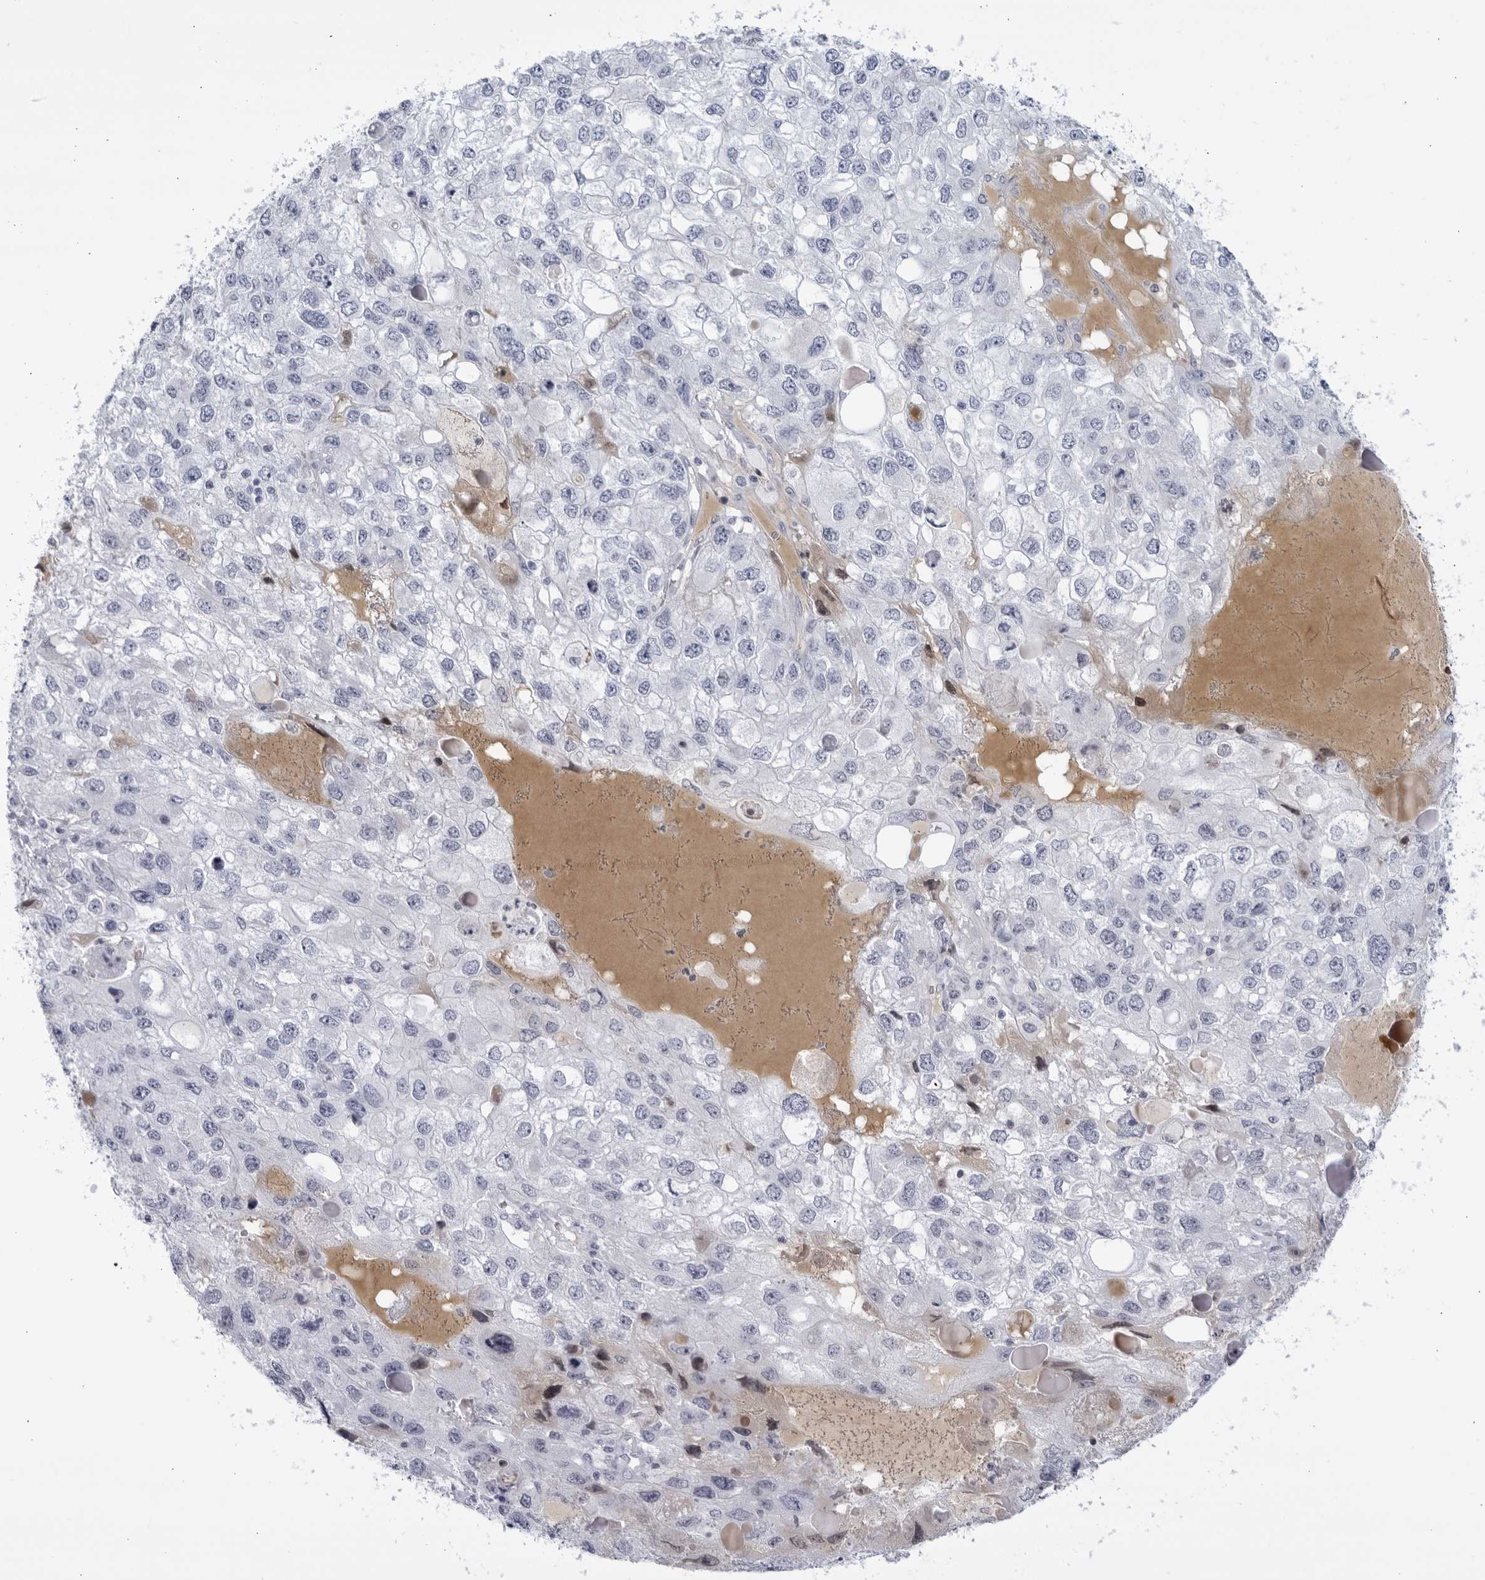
{"staining": {"intensity": "negative", "quantity": "none", "location": "none"}, "tissue": "endometrial cancer", "cell_type": "Tumor cells", "image_type": "cancer", "snomed": [{"axis": "morphology", "description": "Adenocarcinoma, NOS"}, {"axis": "topography", "description": "Endometrium"}], "caption": "Immunohistochemical staining of human endometrial adenocarcinoma demonstrates no significant positivity in tumor cells.", "gene": "CNBD1", "patient": {"sex": "female", "age": 49}}